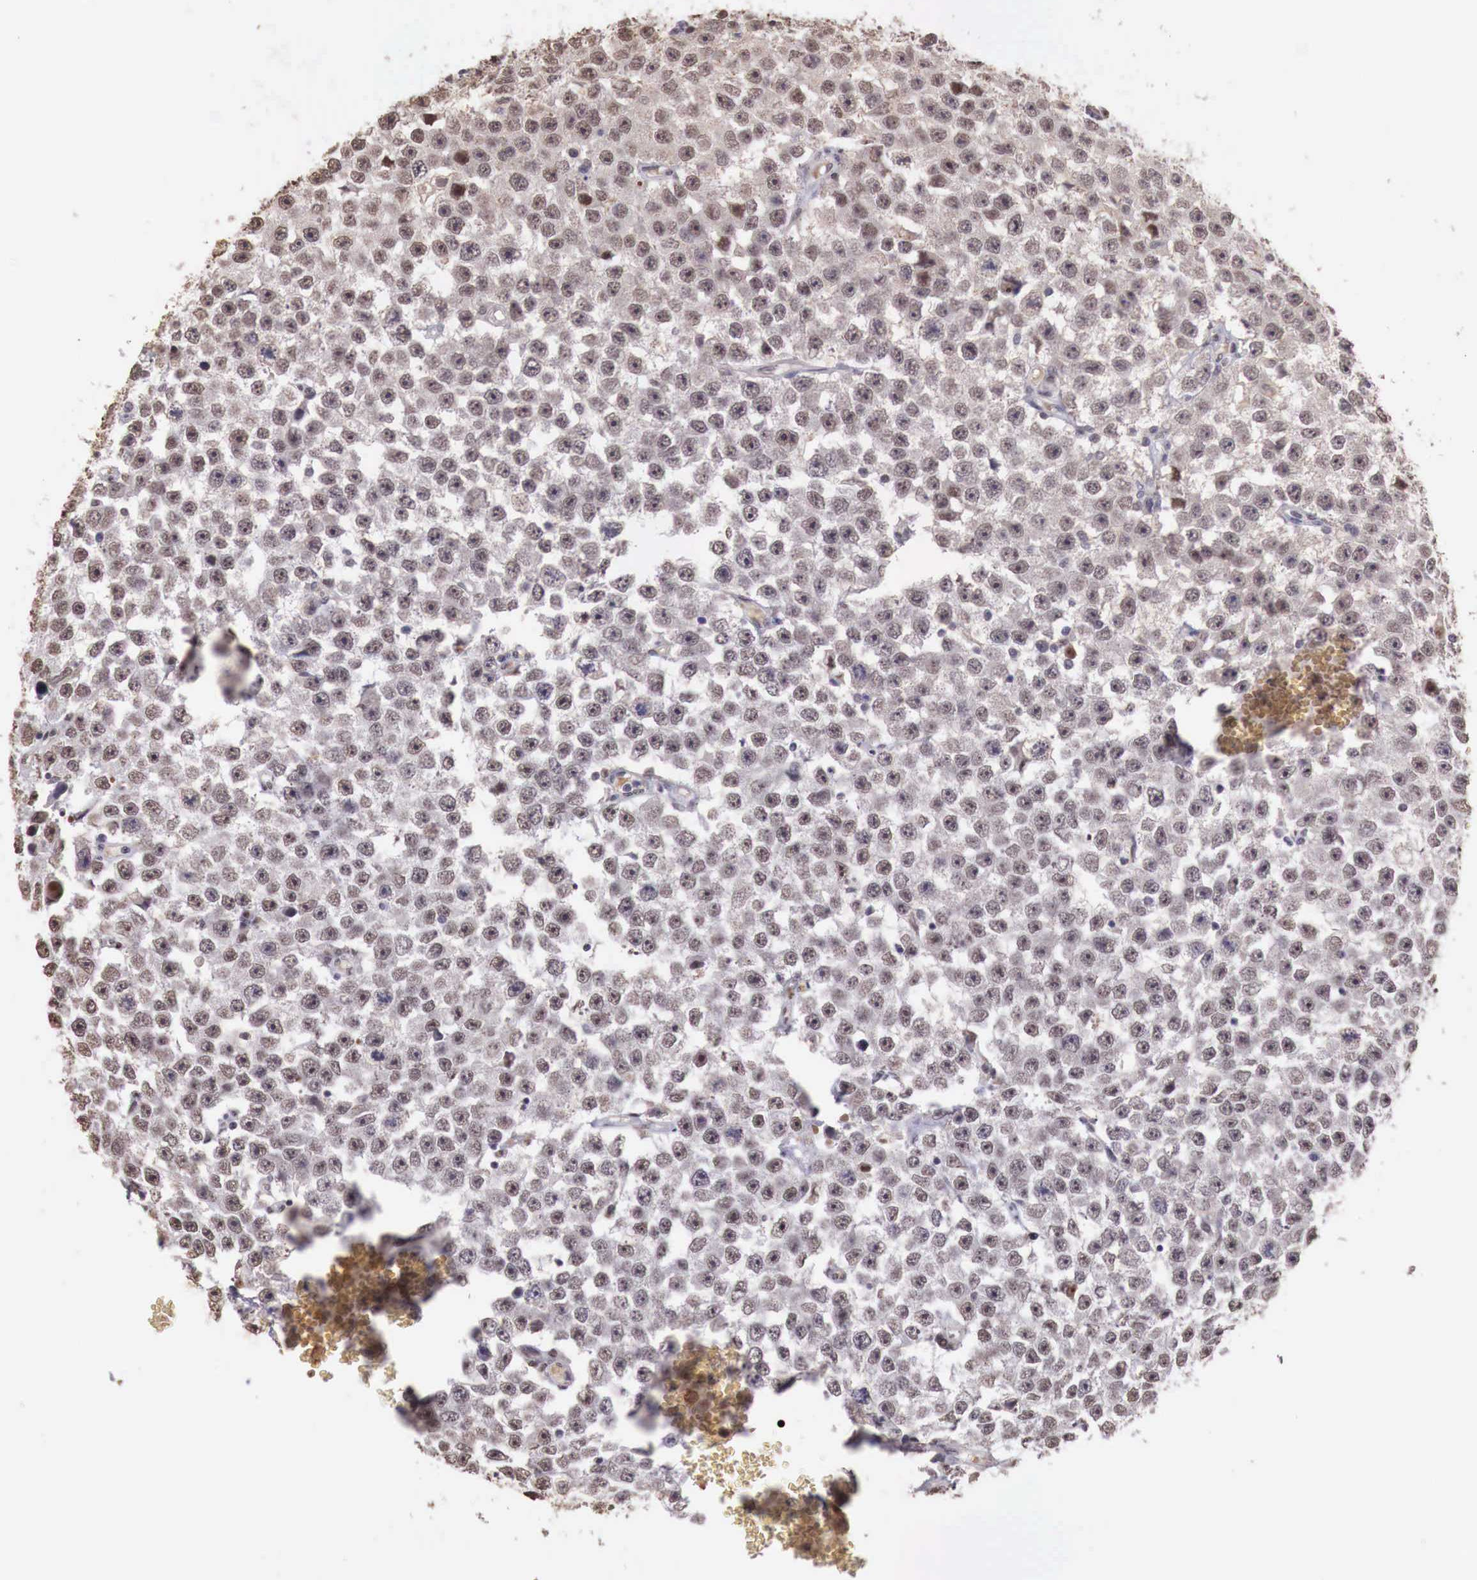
{"staining": {"intensity": "weak", "quantity": "25%-75%", "location": "nuclear"}, "tissue": "testis cancer", "cell_type": "Tumor cells", "image_type": "cancer", "snomed": [{"axis": "morphology", "description": "Seminoma, NOS"}, {"axis": "topography", "description": "Testis"}], "caption": "IHC (DAB (3,3'-diaminobenzidine)) staining of human seminoma (testis) exhibits weak nuclear protein staining in about 25%-75% of tumor cells.", "gene": "FOXP2", "patient": {"sex": "male", "age": 52}}